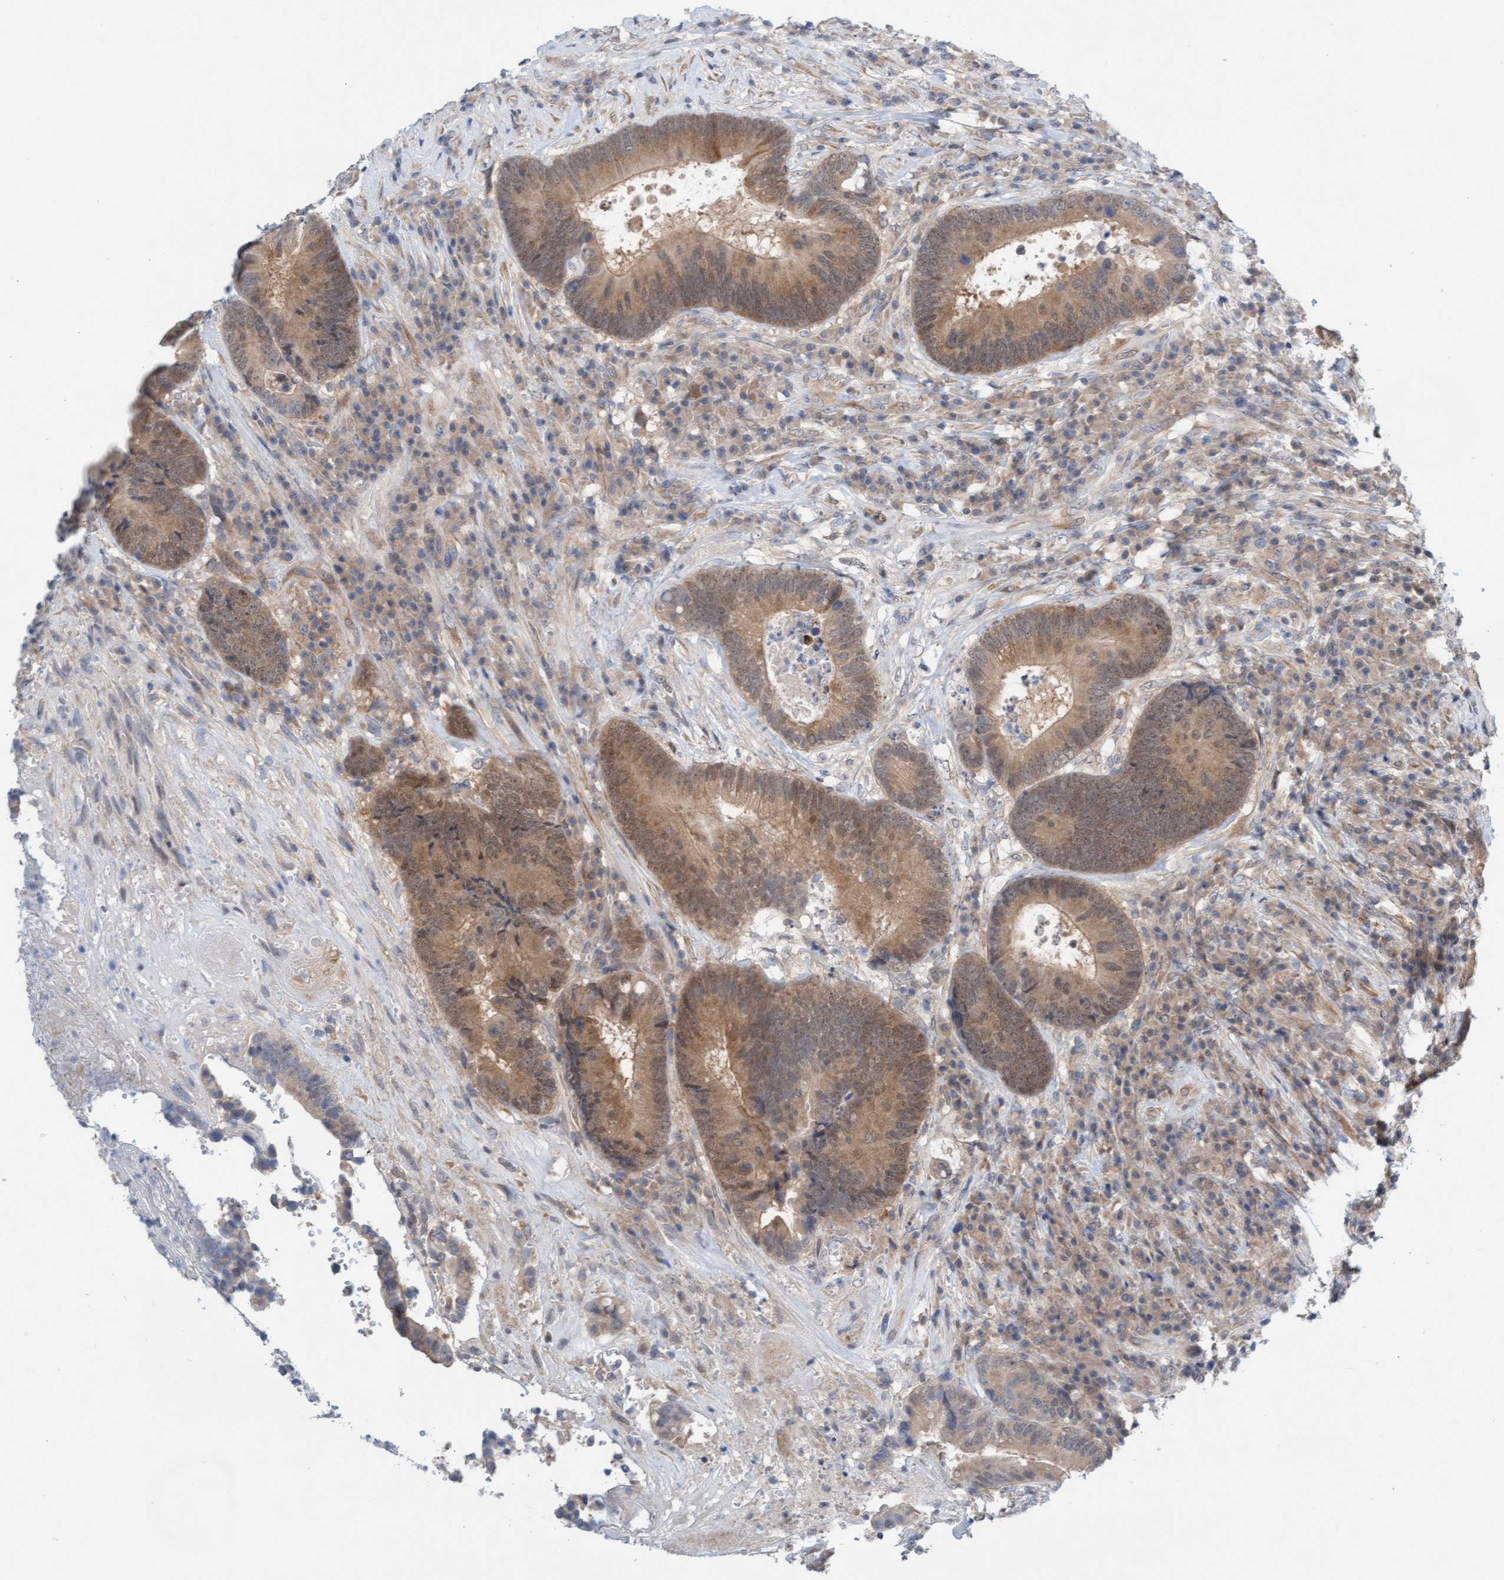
{"staining": {"intensity": "moderate", "quantity": ">75%", "location": "cytoplasmic/membranous"}, "tissue": "colorectal cancer", "cell_type": "Tumor cells", "image_type": "cancer", "snomed": [{"axis": "morphology", "description": "Adenocarcinoma, NOS"}, {"axis": "topography", "description": "Rectum"}], "caption": "Immunohistochemistry image of neoplastic tissue: colorectal cancer (adenocarcinoma) stained using IHC reveals medium levels of moderate protein expression localized specifically in the cytoplasmic/membranous of tumor cells, appearing as a cytoplasmic/membranous brown color.", "gene": "AMZ2", "patient": {"sex": "female", "age": 89}}